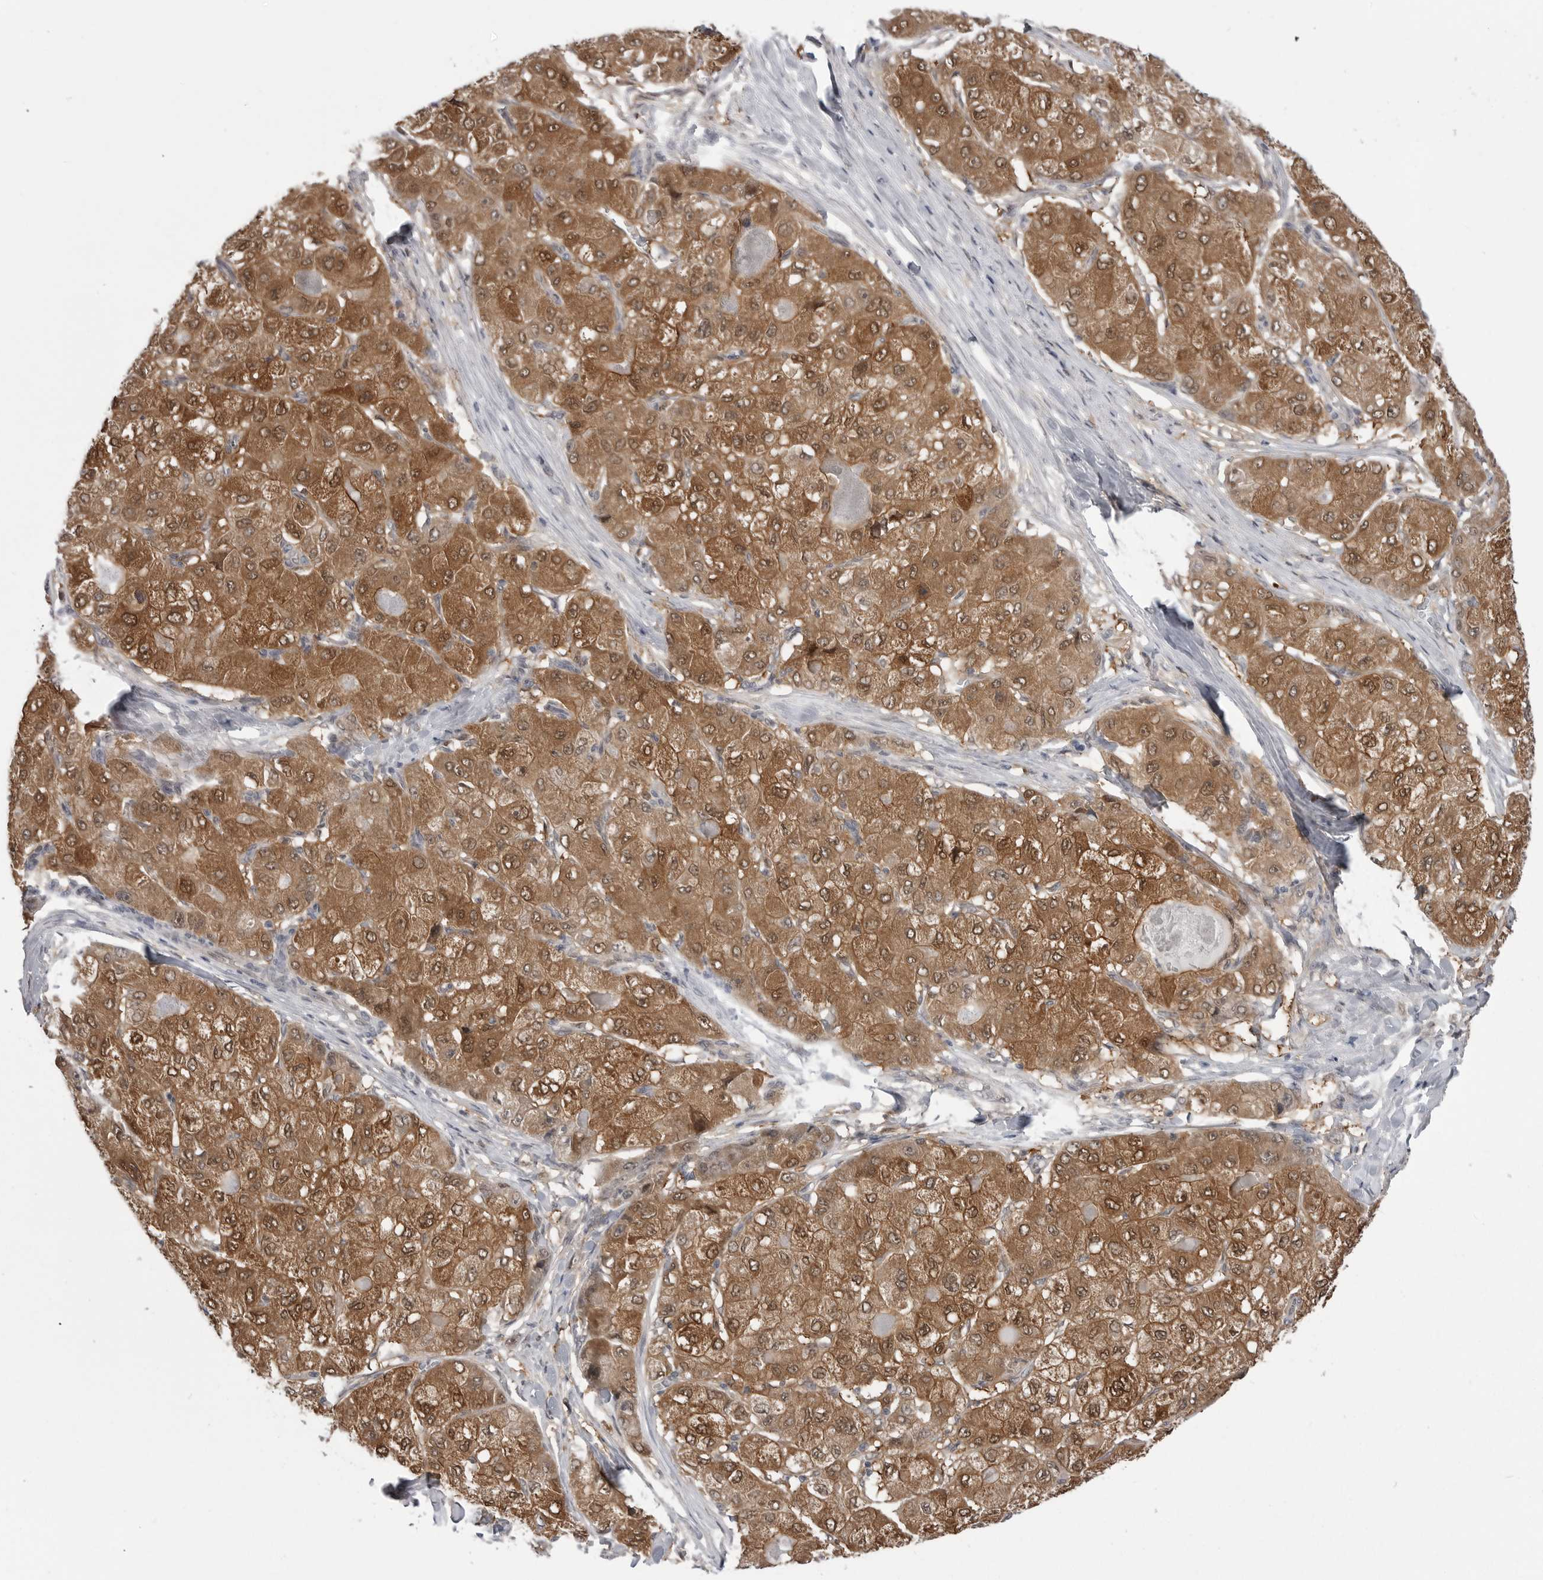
{"staining": {"intensity": "moderate", "quantity": ">75%", "location": "cytoplasmic/membranous,nuclear"}, "tissue": "liver cancer", "cell_type": "Tumor cells", "image_type": "cancer", "snomed": [{"axis": "morphology", "description": "Carcinoma, Hepatocellular, NOS"}, {"axis": "topography", "description": "Liver"}], "caption": "Brown immunohistochemical staining in liver cancer displays moderate cytoplasmic/membranous and nuclear expression in about >75% of tumor cells.", "gene": "PNPO", "patient": {"sex": "male", "age": 80}}